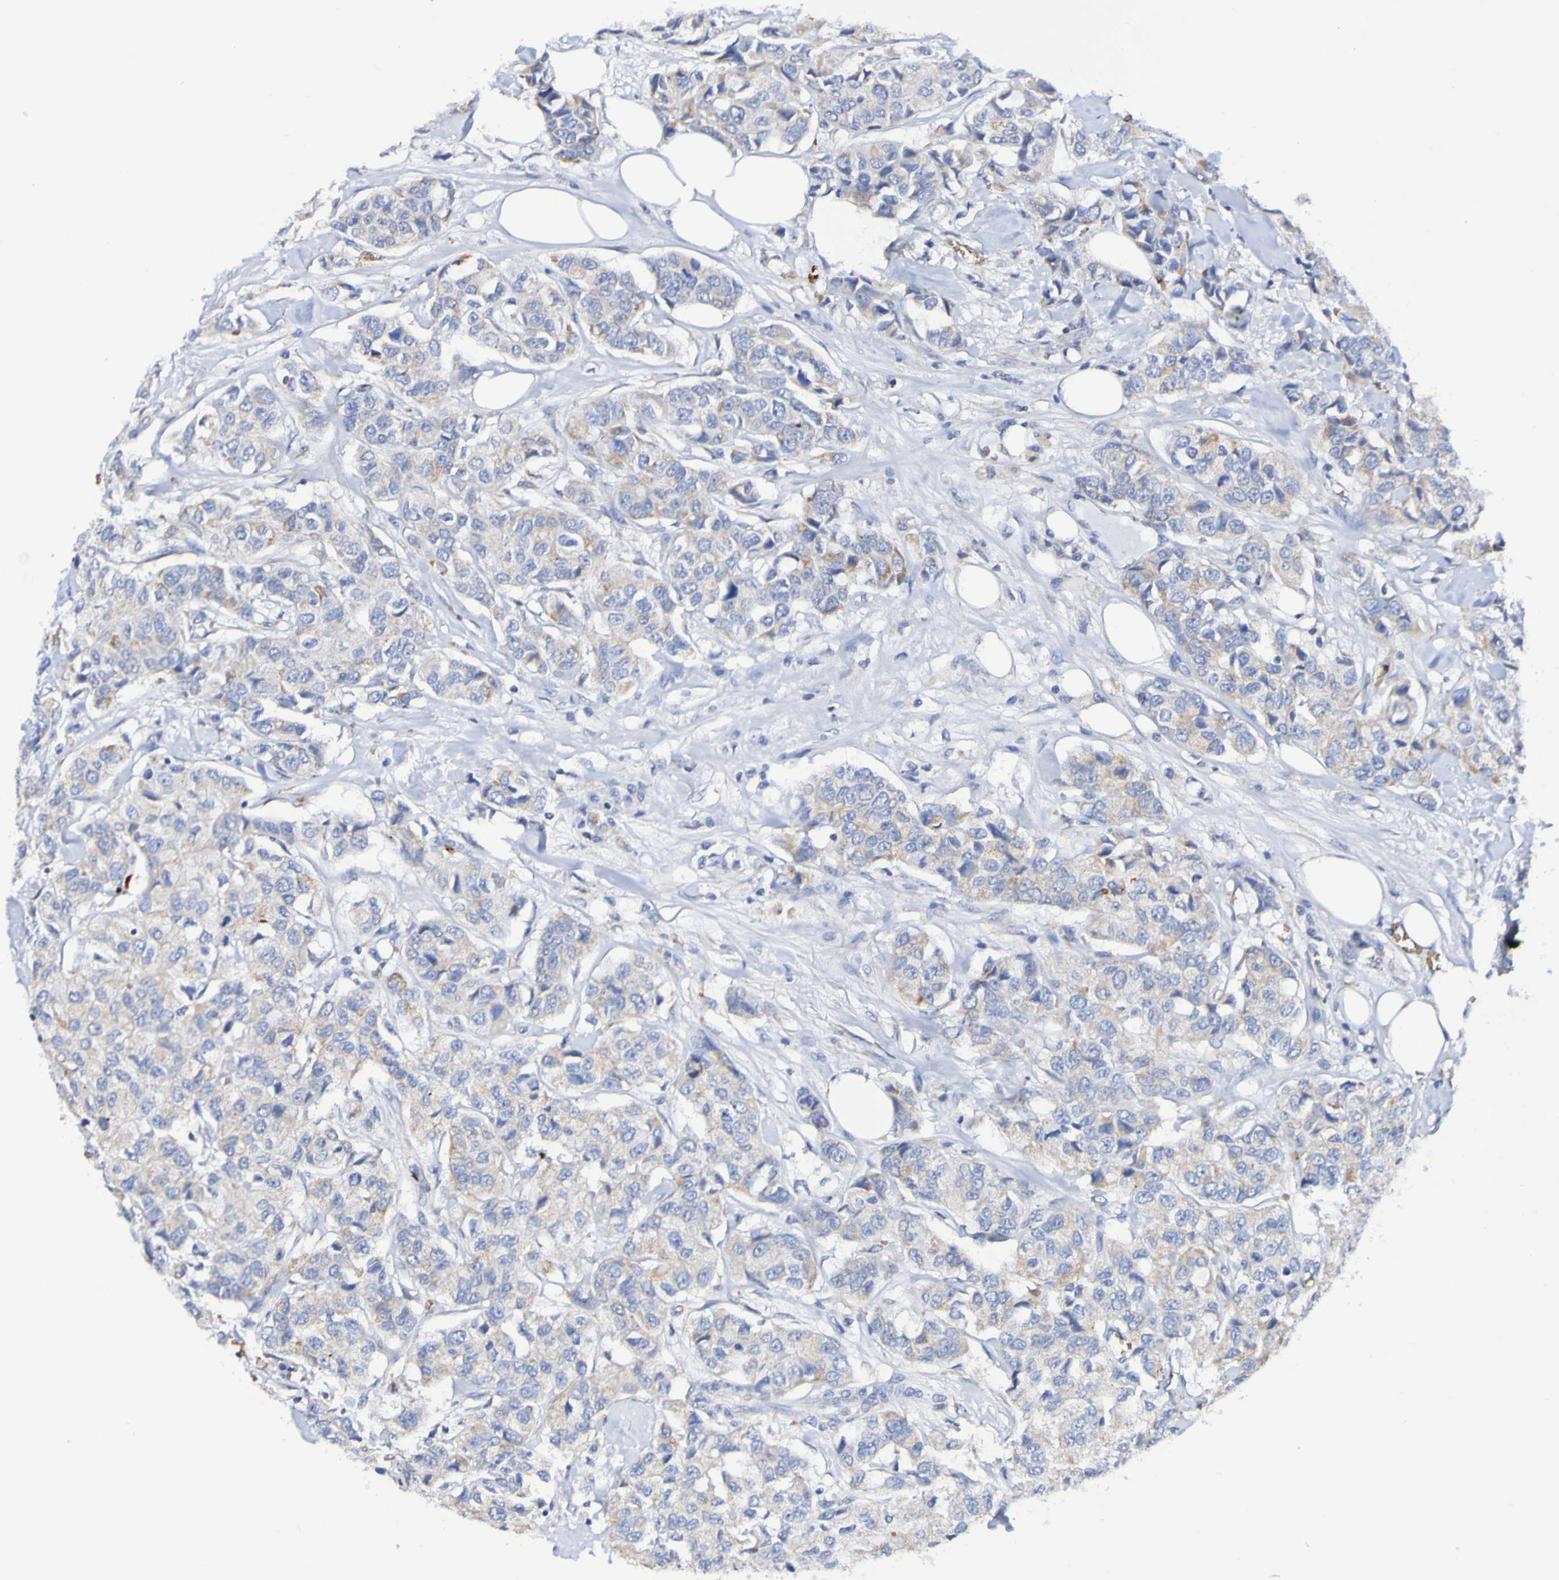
{"staining": {"intensity": "weak", "quantity": "25%-75%", "location": "cytoplasmic/membranous"}, "tissue": "breast cancer", "cell_type": "Tumor cells", "image_type": "cancer", "snomed": [{"axis": "morphology", "description": "Duct carcinoma"}, {"axis": "topography", "description": "Breast"}], "caption": "This histopathology image displays breast infiltrating ductal carcinoma stained with IHC to label a protein in brown. The cytoplasmic/membranous of tumor cells show weak positivity for the protein. Nuclei are counter-stained blue.", "gene": "WNT4", "patient": {"sex": "female", "age": 80}}